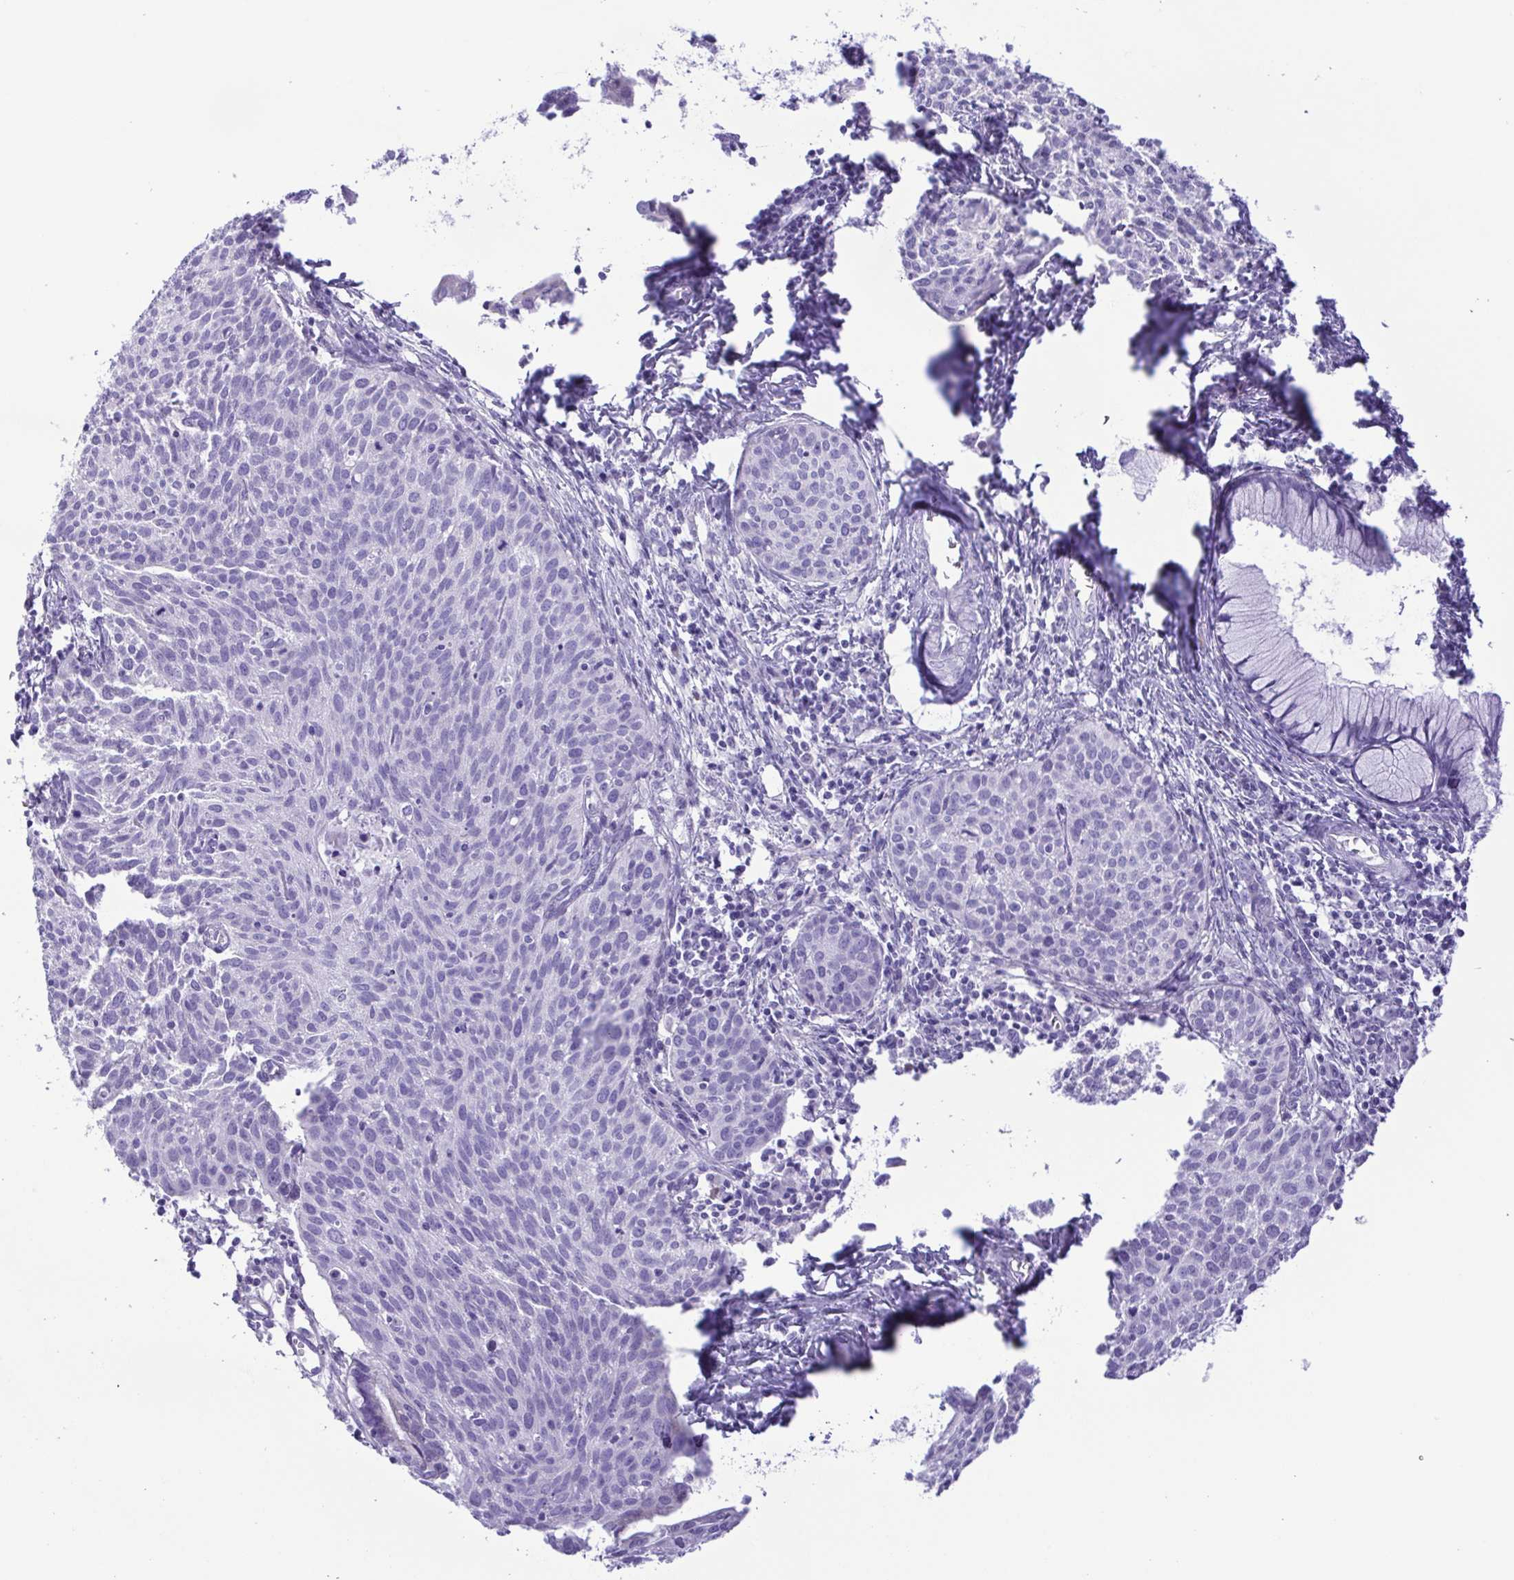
{"staining": {"intensity": "negative", "quantity": "none", "location": "none"}, "tissue": "cervical cancer", "cell_type": "Tumor cells", "image_type": "cancer", "snomed": [{"axis": "morphology", "description": "Squamous cell carcinoma, NOS"}, {"axis": "topography", "description": "Cervix"}], "caption": "Tumor cells are negative for protein expression in human squamous cell carcinoma (cervical).", "gene": "PAK3", "patient": {"sex": "female", "age": 38}}